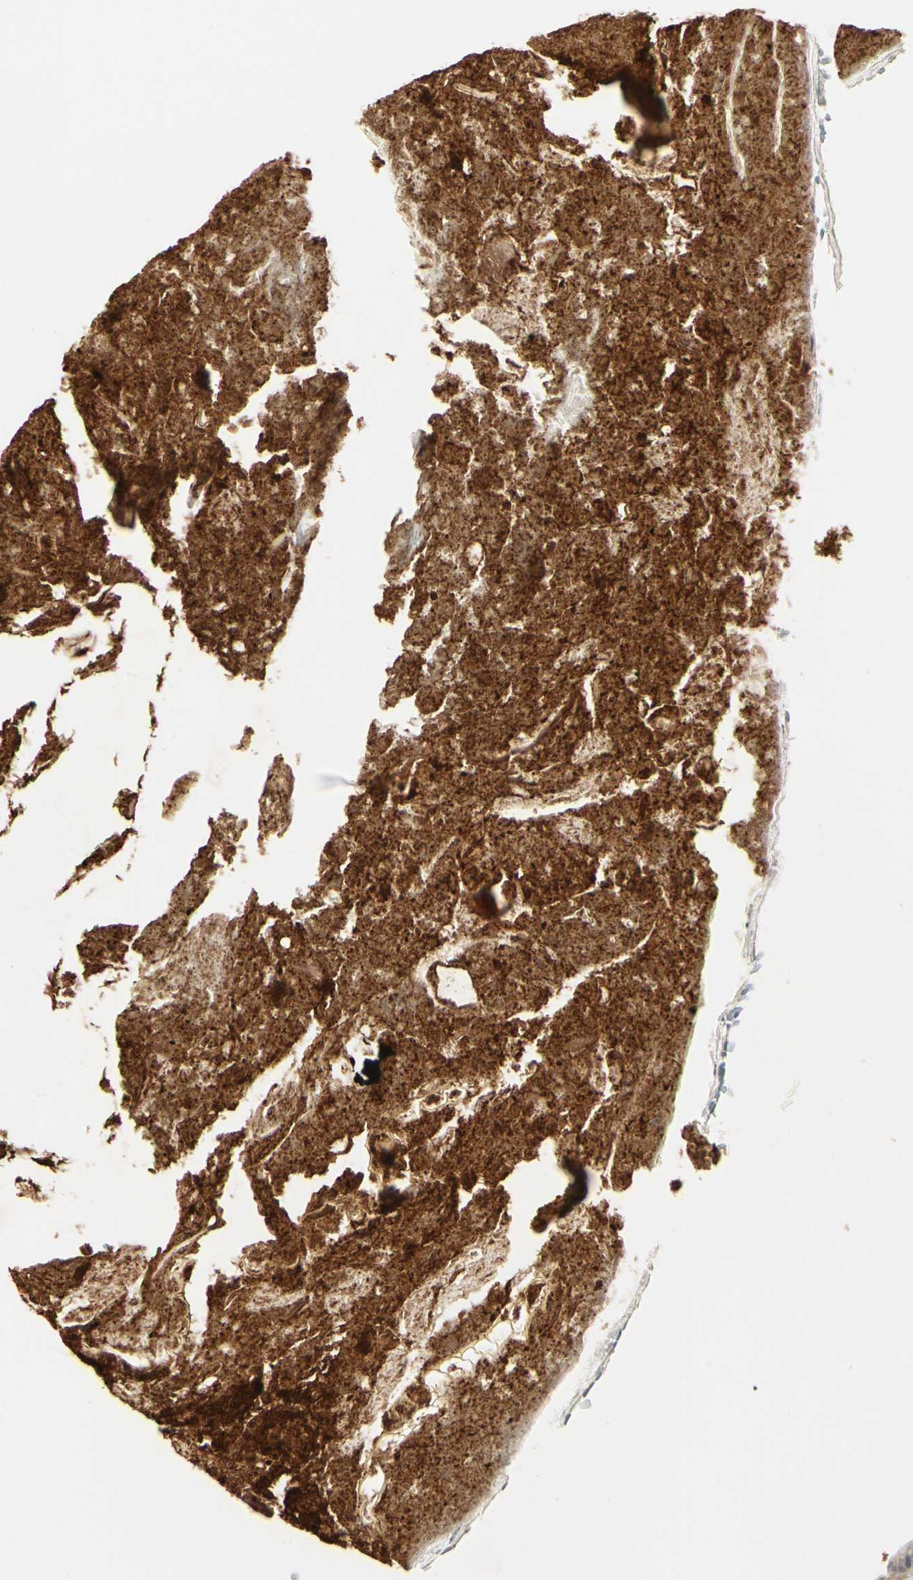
{"staining": {"intensity": "moderate", "quantity": ">75%", "location": "cytoplasmic/membranous"}, "tissue": "appendix", "cell_type": "Glandular cells", "image_type": "normal", "snomed": [{"axis": "morphology", "description": "Normal tissue, NOS"}, {"axis": "topography", "description": "Appendix"}], "caption": "IHC histopathology image of benign human appendix stained for a protein (brown), which shows medium levels of moderate cytoplasmic/membranous expression in about >75% of glandular cells.", "gene": "PDK2", "patient": {"sex": "female", "age": 10}}